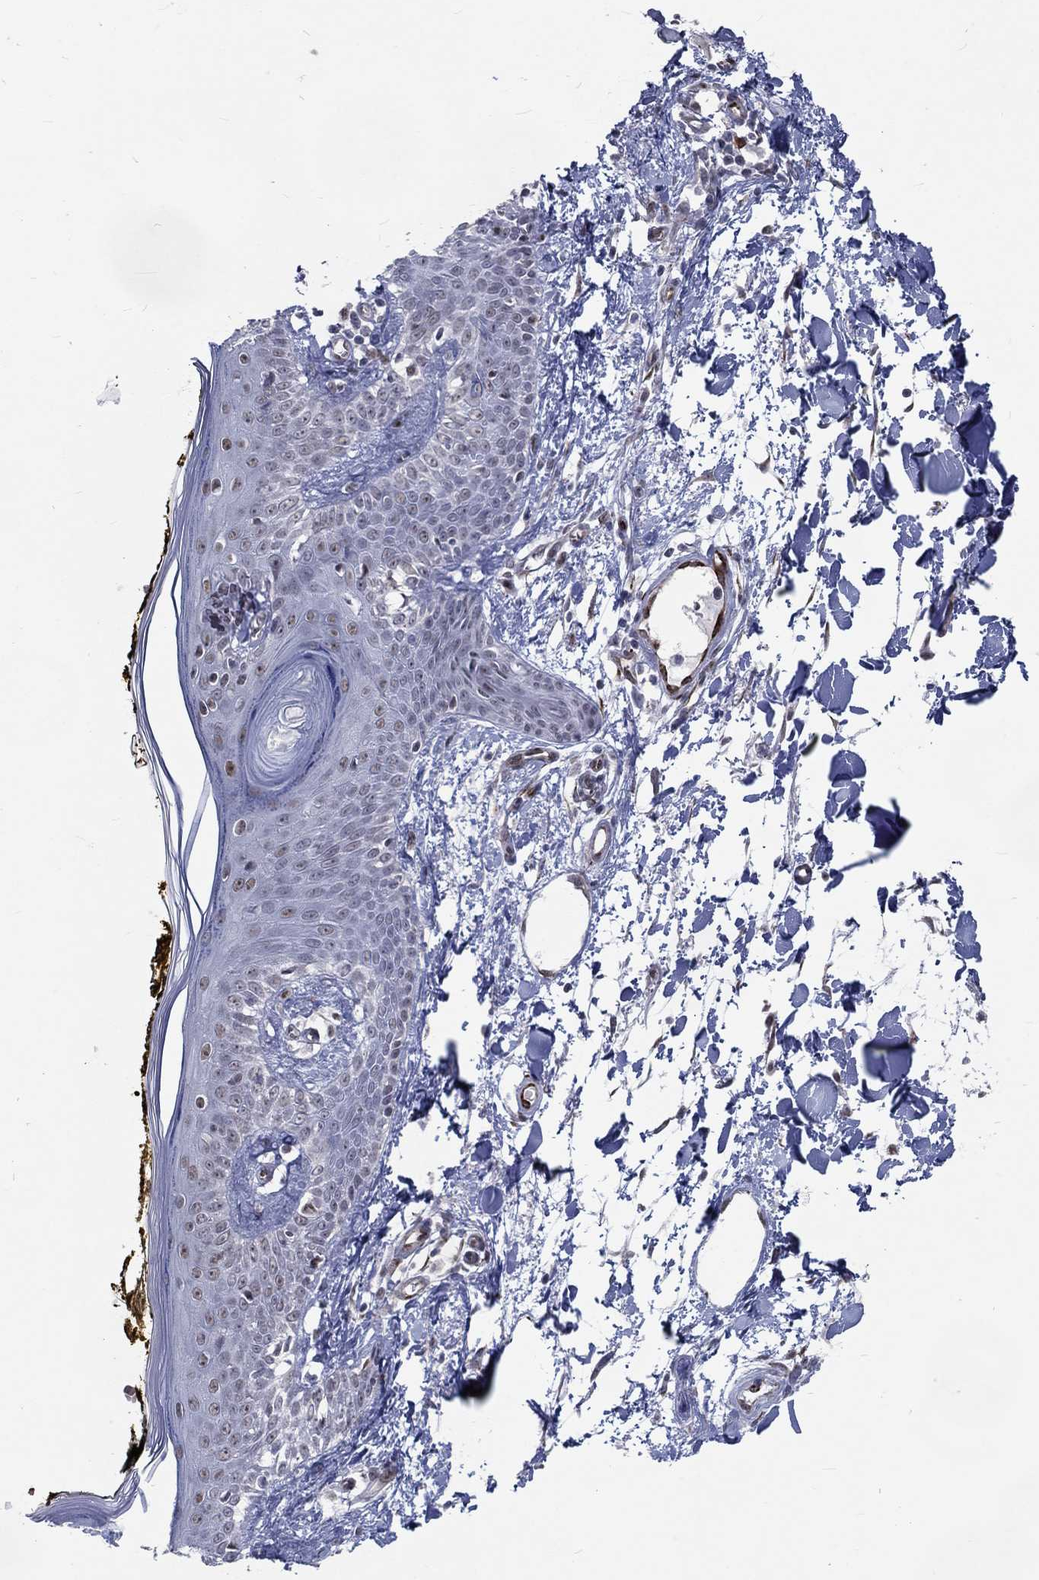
{"staining": {"intensity": "weak", "quantity": "<25%", "location": "nuclear"}, "tissue": "skin", "cell_type": "Fibroblasts", "image_type": "normal", "snomed": [{"axis": "morphology", "description": "Normal tissue, NOS"}, {"axis": "topography", "description": "Skin"}], "caption": "DAB (3,3'-diaminobenzidine) immunohistochemical staining of benign skin demonstrates no significant positivity in fibroblasts.", "gene": "ZBED1", "patient": {"sex": "male", "age": 76}}